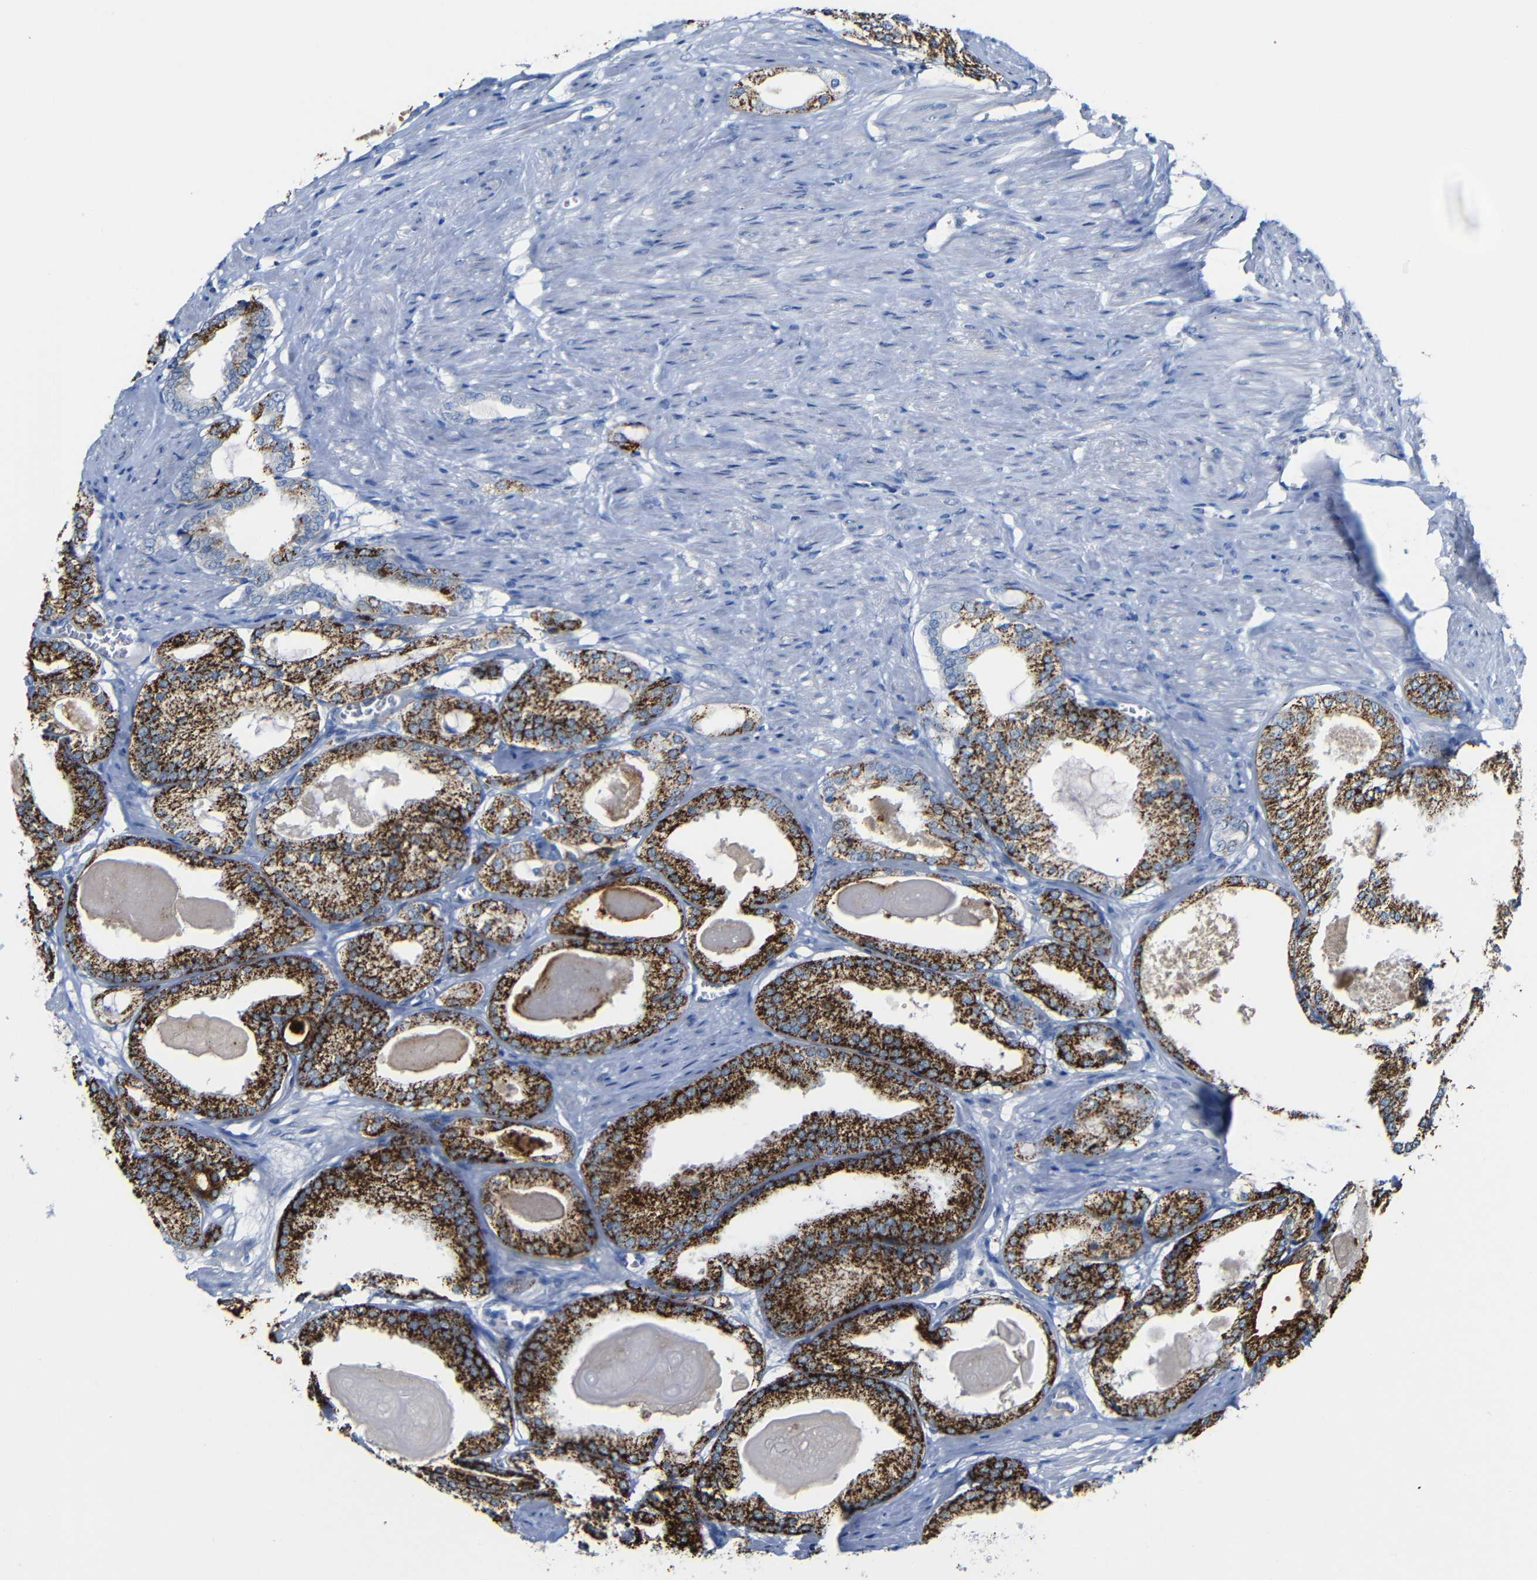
{"staining": {"intensity": "strong", "quantity": ">75%", "location": "cytoplasmic/membranous"}, "tissue": "prostate cancer", "cell_type": "Tumor cells", "image_type": "cancer", "snomed": [{"axis": "morphology", "description": "Adenocarcinoma, High grade"}, {"axis": "topography", "description": "Prostate"}], "caption": "High-power microscopy captured an immunohistochemistry micrograph of prostate high-grade adenocarcinoma, revealing strong cytoplasmic/membranous staining in approximately >75% of tumor cells. (Stains: DAB (3,3'-diaminobenzidine) in brown, nuclei in blue, Microscopy: brightfield microscopy at high magnification).", "gene": "C15orf48", "patient": {"sex": "male", "age": 61}}